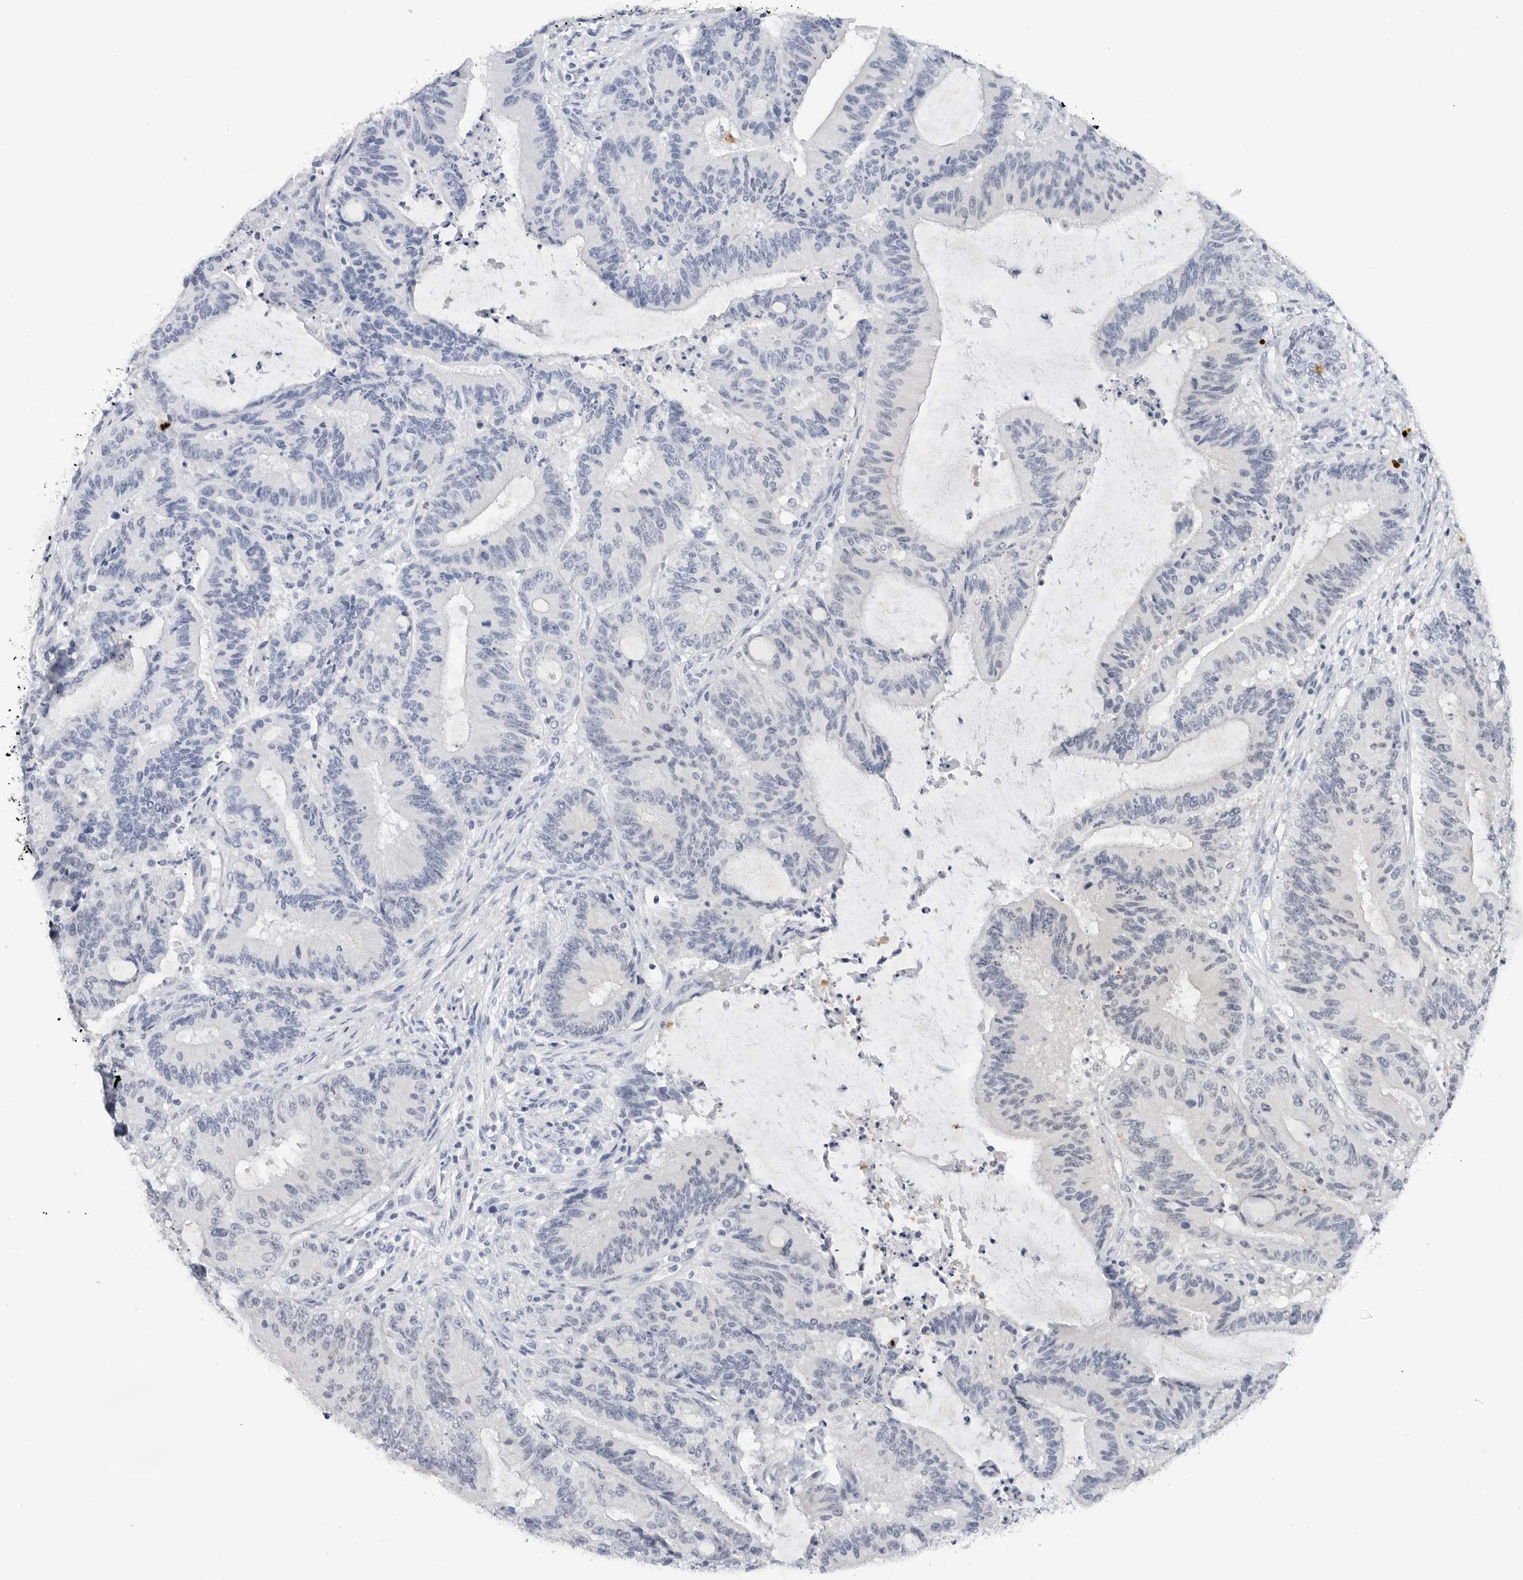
{"staining": {"intensity": "negative", "quantity": "none", "location": "none"}, "tissue": "liver cancer", "cell_type": "Tumor cells", "image_type": "cancer", "snomed": [{"axis": "morphology", "description": "Normal tissue, NOS"}, {"axis": "morphology", "description": "Cholangiocarcinoma"}, {"axis": "topography", "description": "Liver"}, {"axis": "topography", "description": "Peripheral nerve tissue"}], "caption": "The IHC micrograph has no significant expression in tumor cells of liver cancer (cholangiocarcinoma) tissue. The staining was performed using DAB to visualize the protein expression in brown, while the nuclei were stained in blue with hematoxylin (Magnification: 20x).", "gene": "MAP2K5", "patient": {"sex": "female", "age": 73}}